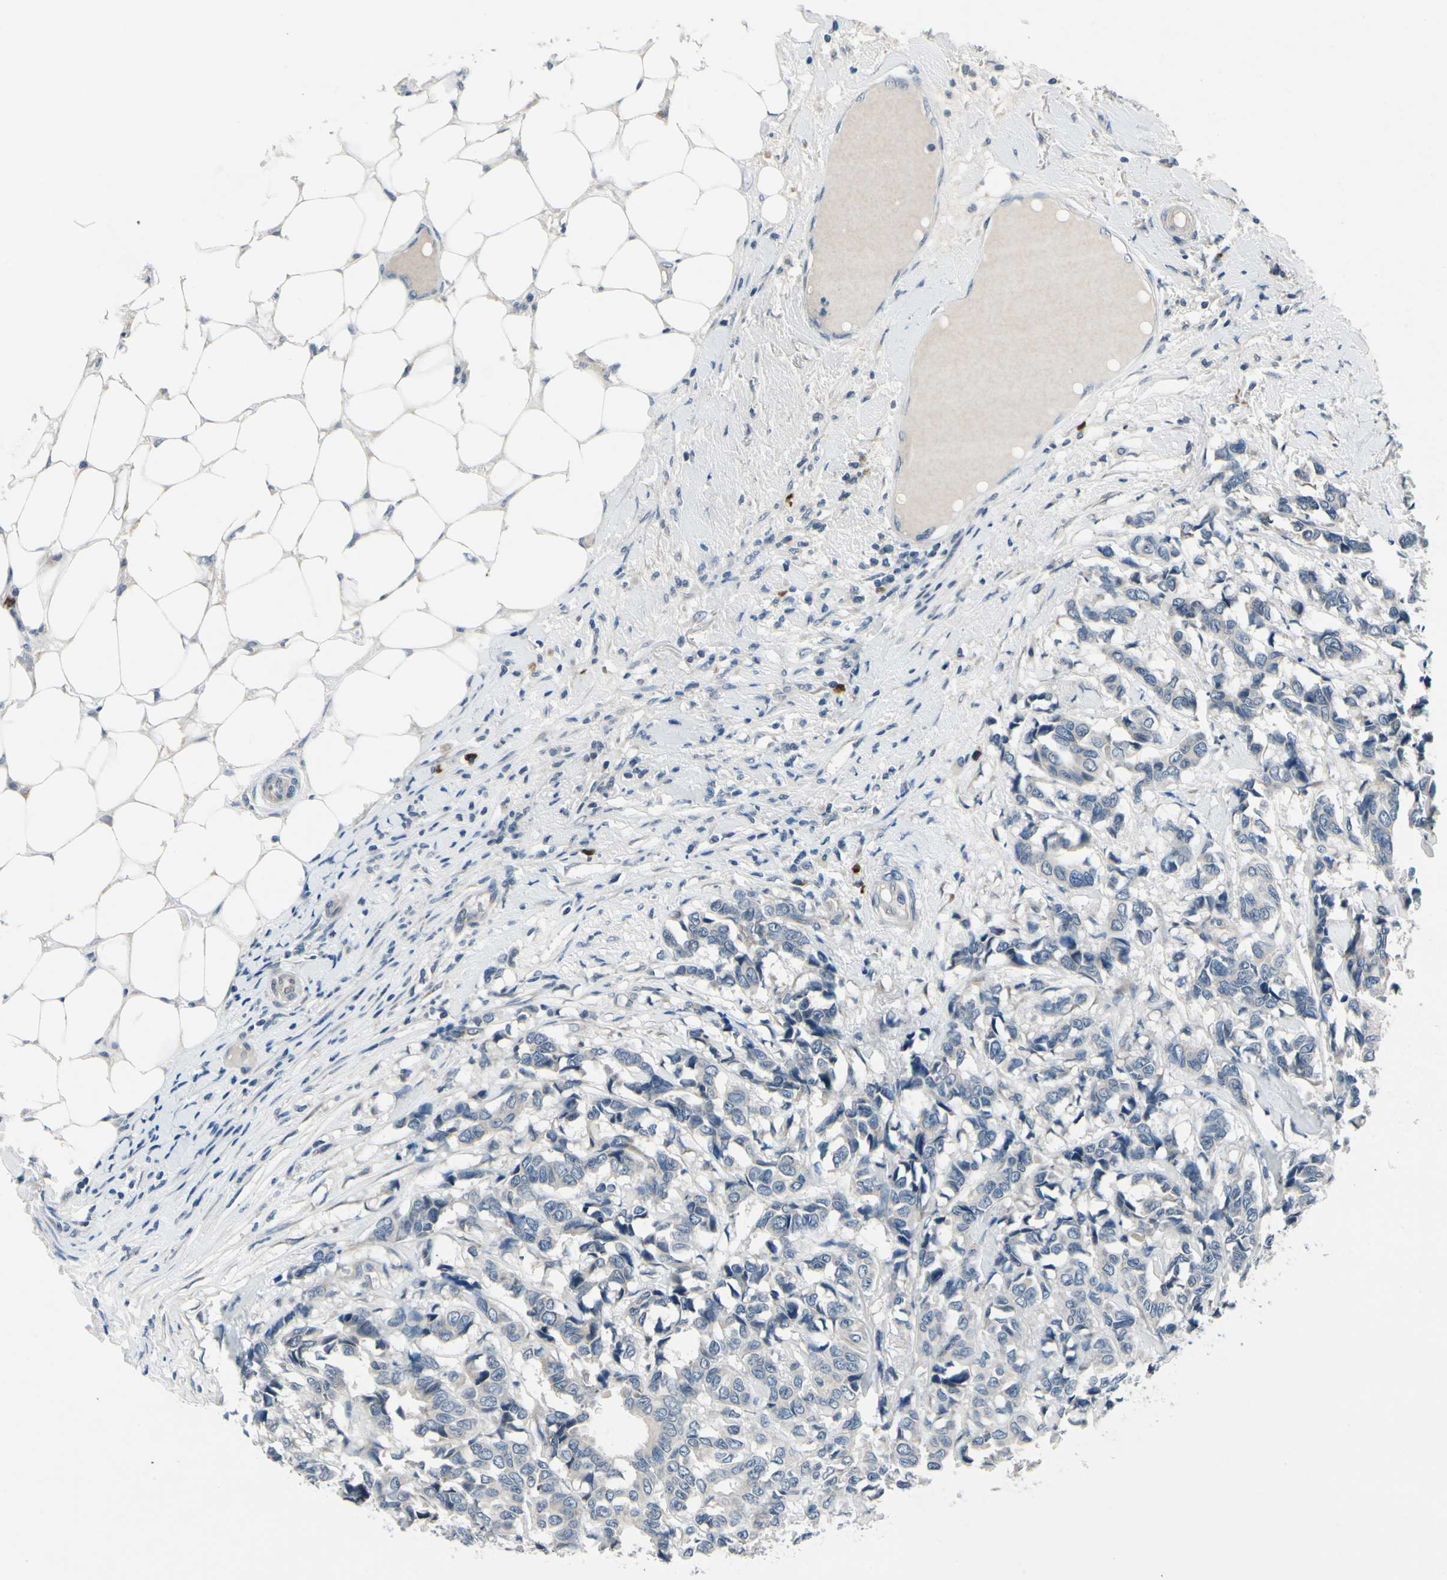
{"staining": {"intensity": "negative", "quantity": "none", "location": "none"}, "tissue": "breast cancer", "cell_type": "Tumor cells", "image_type": "cancer", "snomed": [{"axis": "morphology", "description": "Duct carcinoma"}, {"axis": "topography", "description": "Breast"}], "caption": "Immunohistochemical staining of human breast infiltrating ductal carcinoma demonstrates no significant staining in tumor cells.", "gene": "SELENOK", "patient": {"sex": "female", "age": 87}}